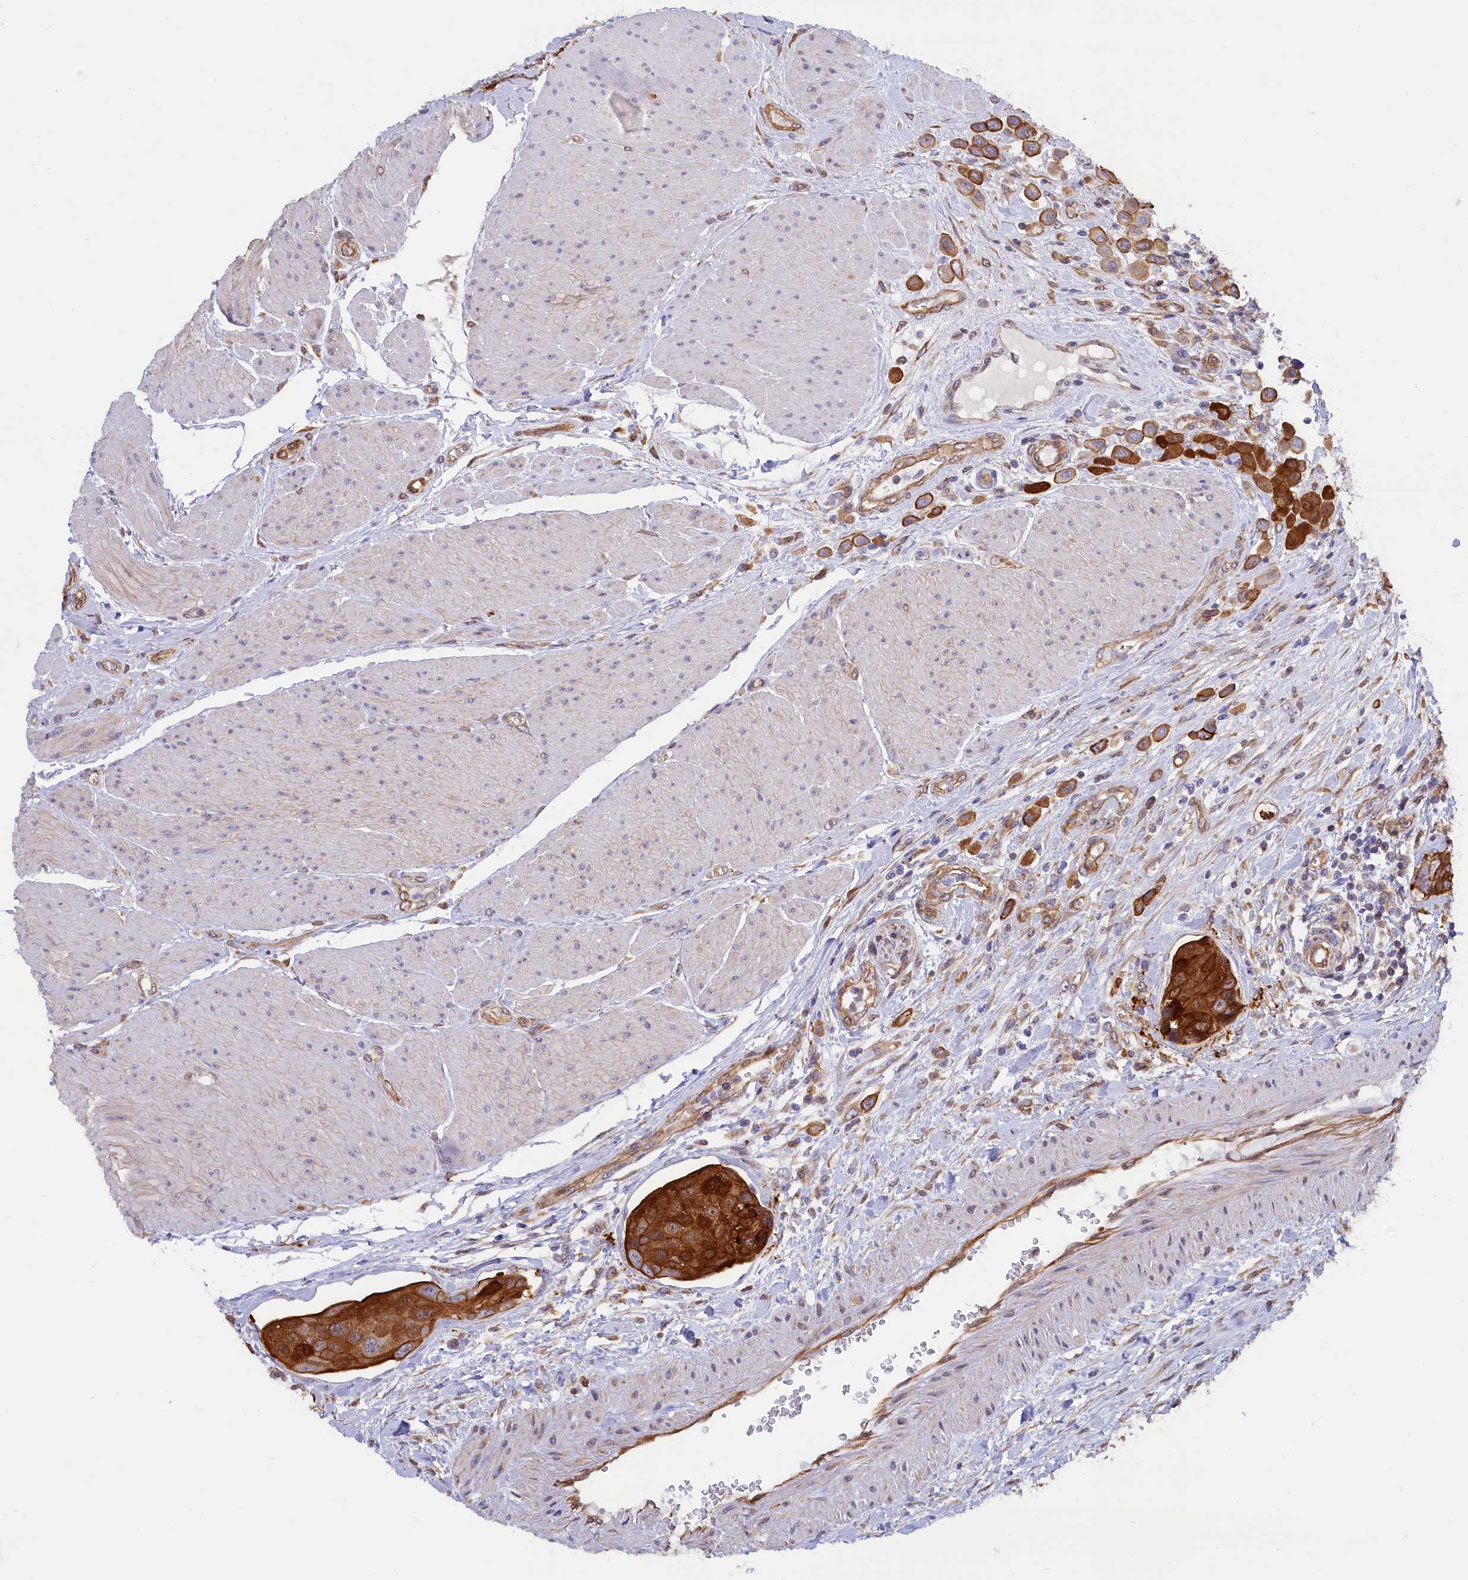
{"staining": {"intensity": "strong", "quantity": ">75%", "location": "cytoplasmic/membranous"}, "tissue": "urothelial cancer", "cell_type": "Tumor cells", "image_type": "cancer", "snomed": [{"axis": "morphology", "description": "Urothelial carcinoma, High grade"}, {"axis": "topography", "description": "Urinary bladder"}], "caption": "High-grade urothelial carcinoma tissue shows strong cytoplasmic/membranous staining in about >75% of tumor cells, visualized by immunohistochemistry.", "gene": "ABCC12", "patient": {"sex": "male", "age": 50}}